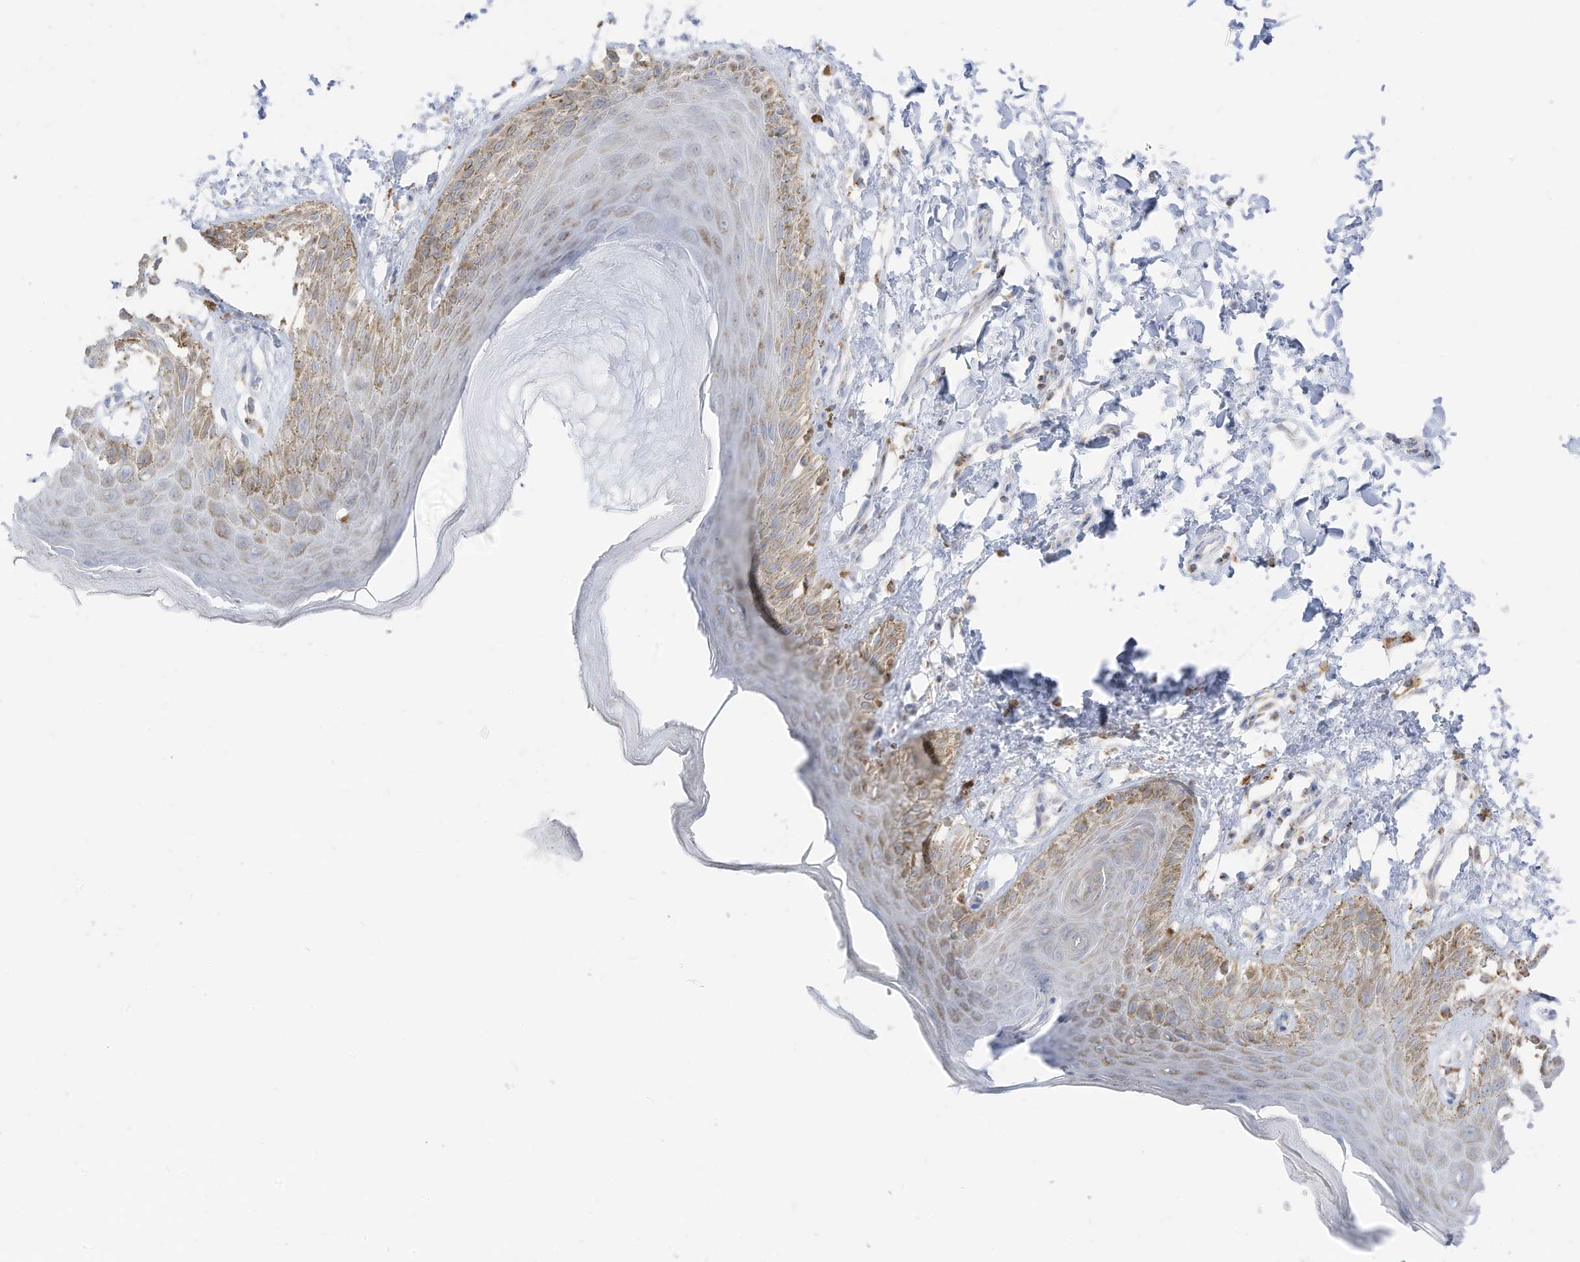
{"staining": {"intensity": "moderate", "quantity": "<25%", "location": "cytoplasmic/membranous"}, "tissue": "skin", "cell_type": "Epidermal cells", "image_type": "normal", "snomed": [{"axis": "morphology", "description": "Normal tissue, NOS"}, {"axis": "topography", "description": "Anal"}], "caption": "Moderate cytoplasmic/membranous protein expression is present in approximately <25% of epidermal cells in skin. Nuclei are stained in blue.", "gene": "ETHE1", "patient": {"sex": "male", "age": 44}}